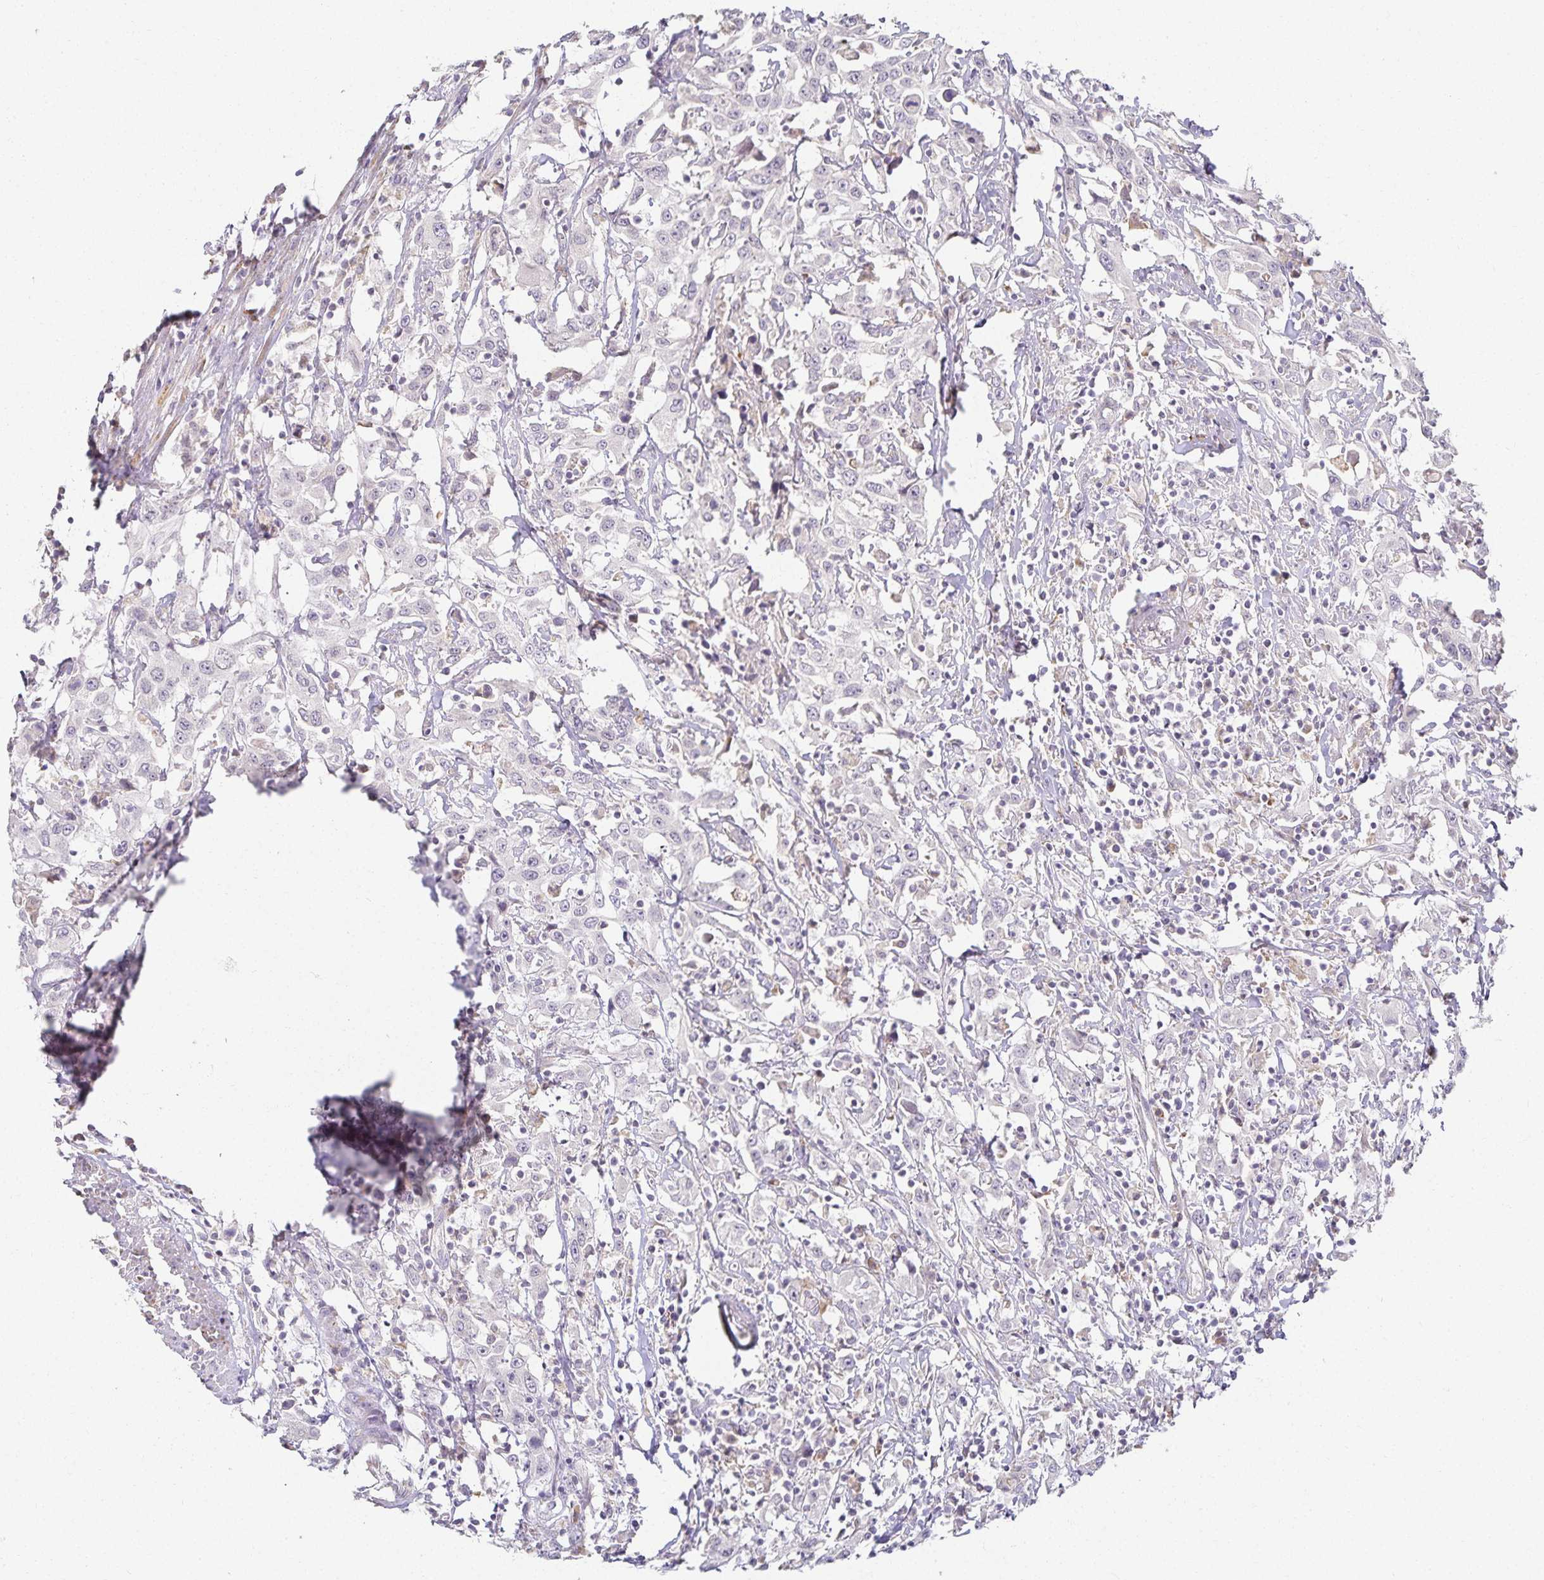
{"staining": {"intensity": "negative", "quantity": "none", "location": "none"}, "tissue": "urothelial cancer", "cell_type": "Tumor cells", "image_type": "cancer", "snomed": [{"axis": "morphology", "description": "Urothelial carcinoma, High grade"}, {"axis": "topography", "description": "Urinary bladder"}], "caption": "Urothelial carcinoma (high-grade) stained for a protein using immunohistochemistry reveals no staining tumor cells.", "gene": "GP2", "patient": {"sex": "male", "age": 61}}